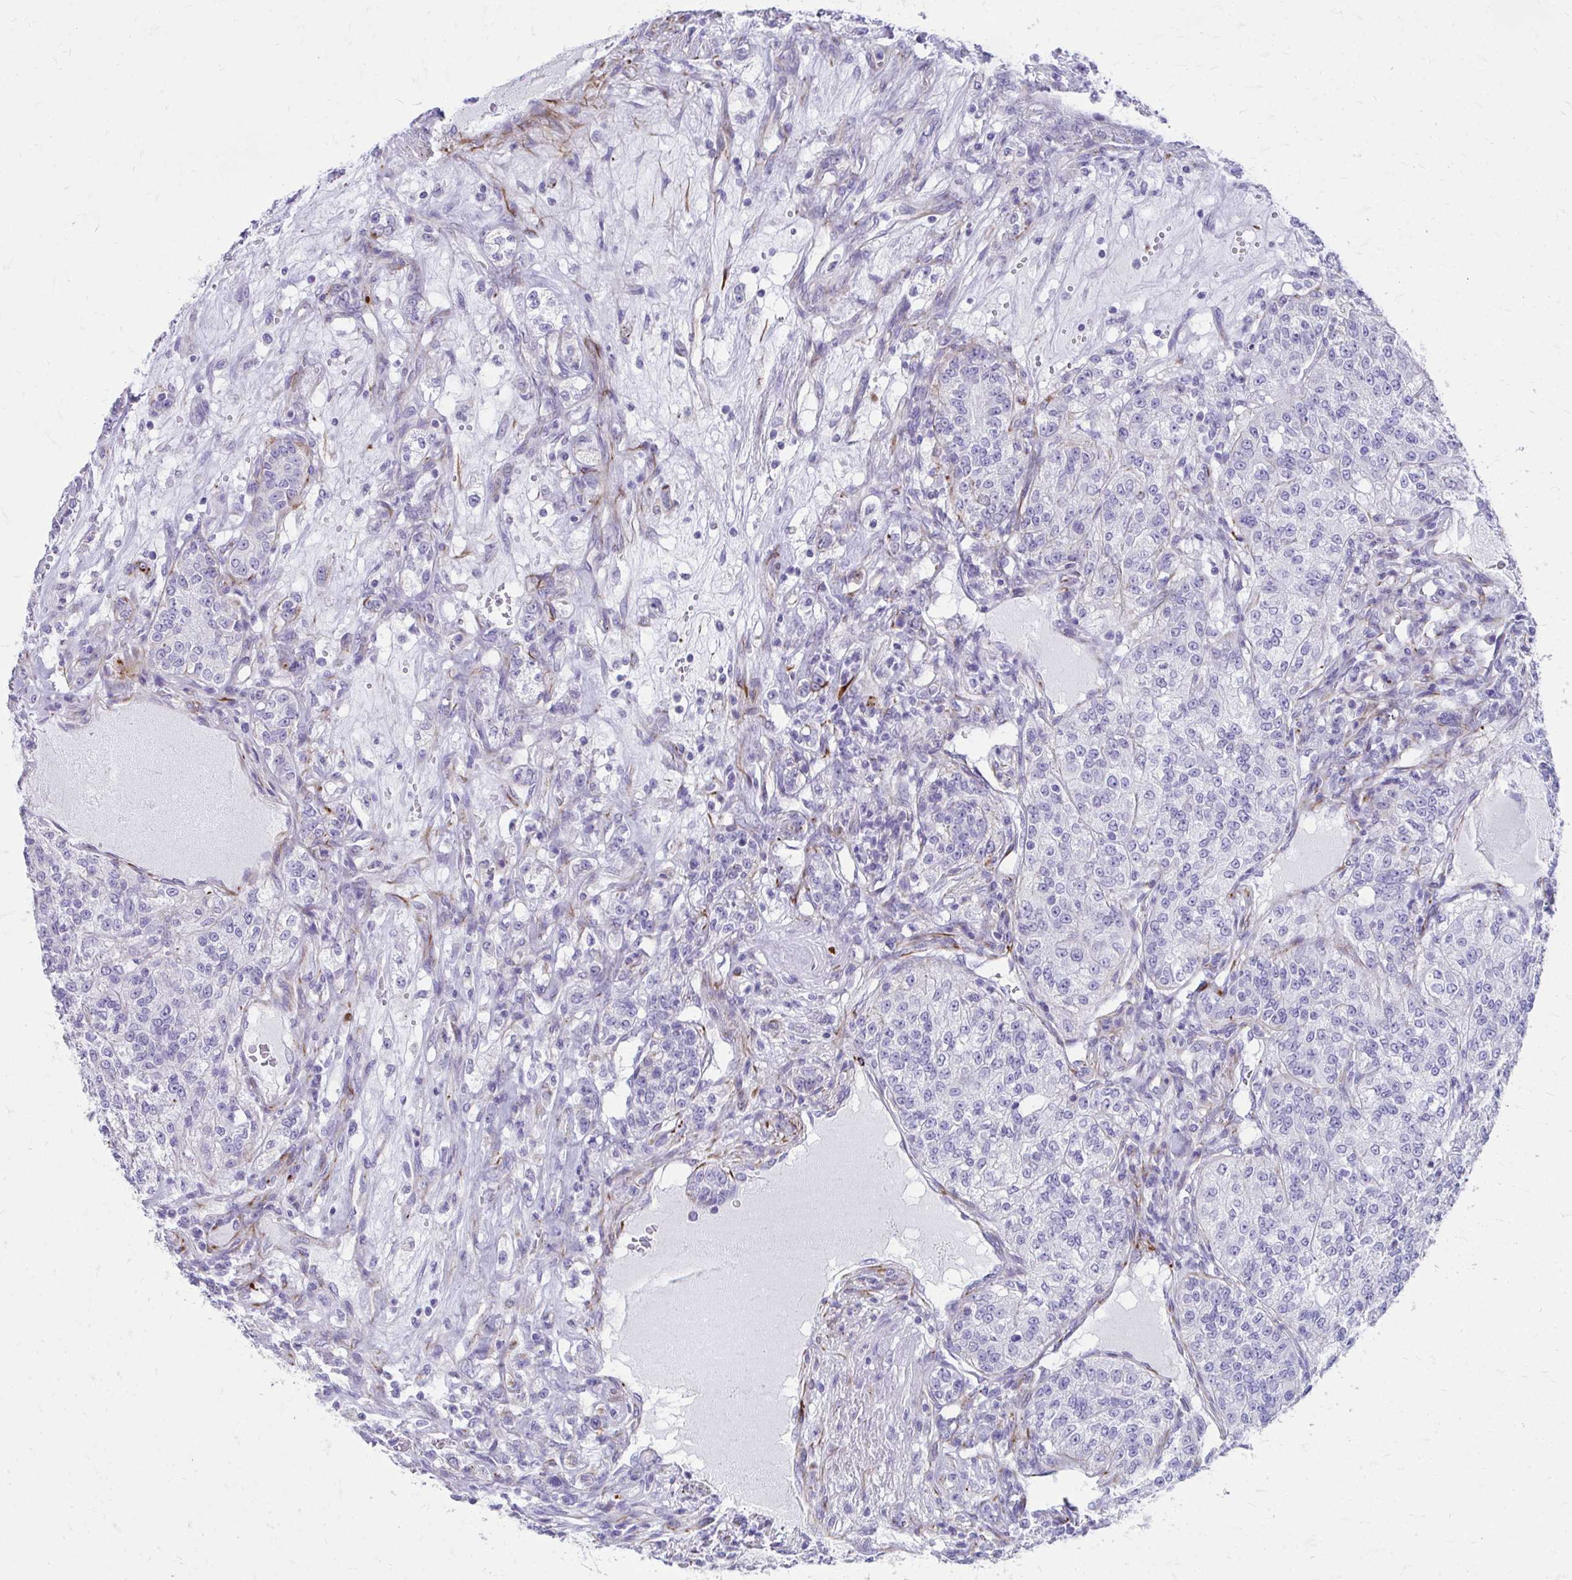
{"staining": {"intensity": "negative", "quantity": "none", "location": "none"}, "tissue": "renal cancer", "cell_type": "Tumor cells", "image_type": "cancer", "snomed": [{"axis": "morphology", "description": "Adenocarcinoma, NOS"}, {"axis": "topography", "description": "Kidney"}], "caption": "Micrograph shows no significant protein positivity in tumor cells of renal cancer.", "gene": "TRIM6", "patient": {"sex": "female", "age": 63}}